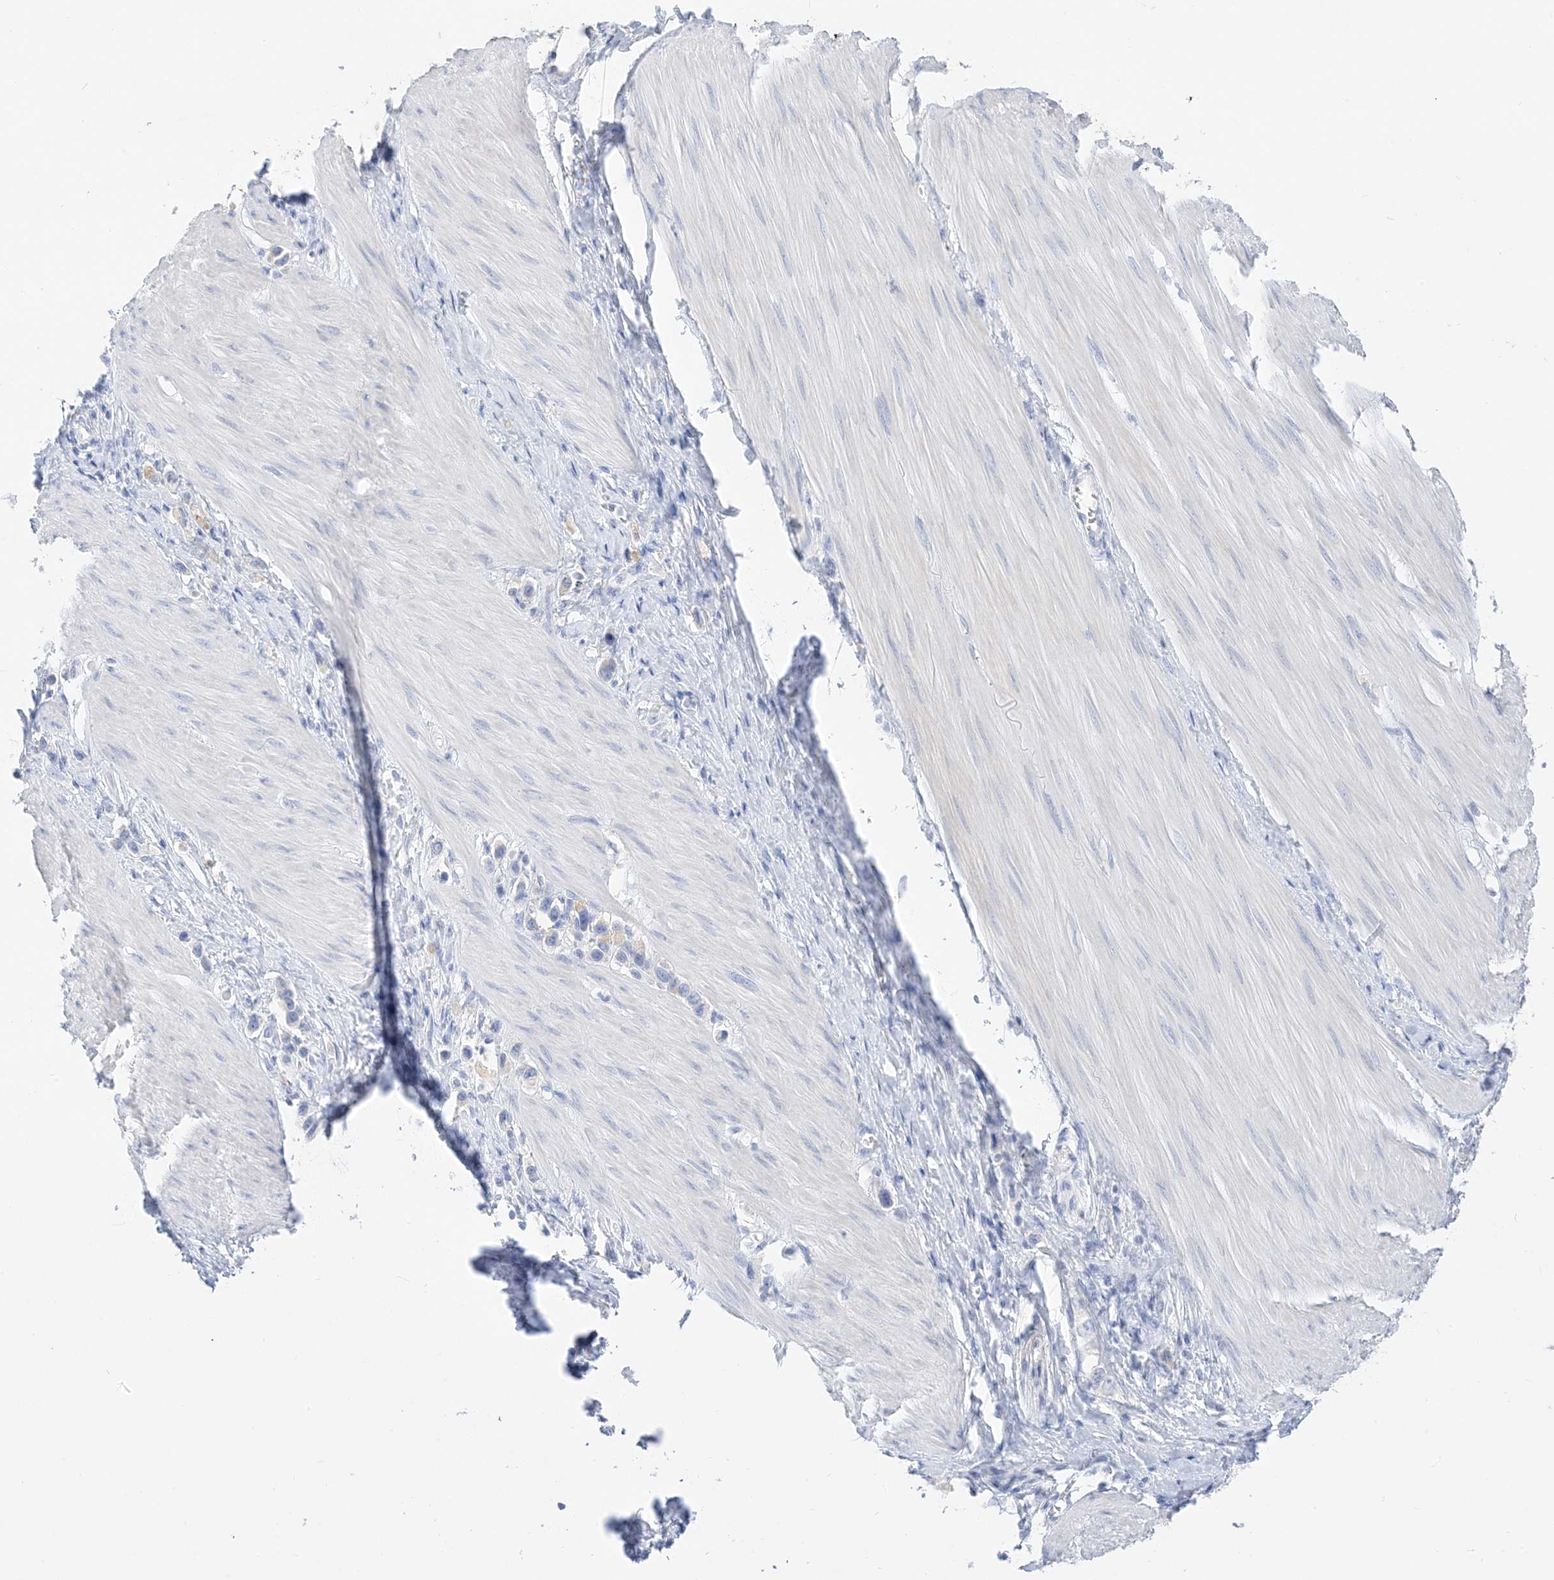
{"staining": {"intensity": "negative", "quantity": "none", "location": "none"}, "tissue": "stomach cancer", "cell_type": "Tumor cells", "image_type": "cancer", "snomed": [{"axis": "morphology", "description": "Adenocarcinoma, NOS"}, {"axis": "topography", "description": "Stomach"}], "caption": "Tumor cells show no significant protein expression in adenocarcinoma (stomach).", "gene": "MUC17", "patient": {"sex": "female", "age": 65}}